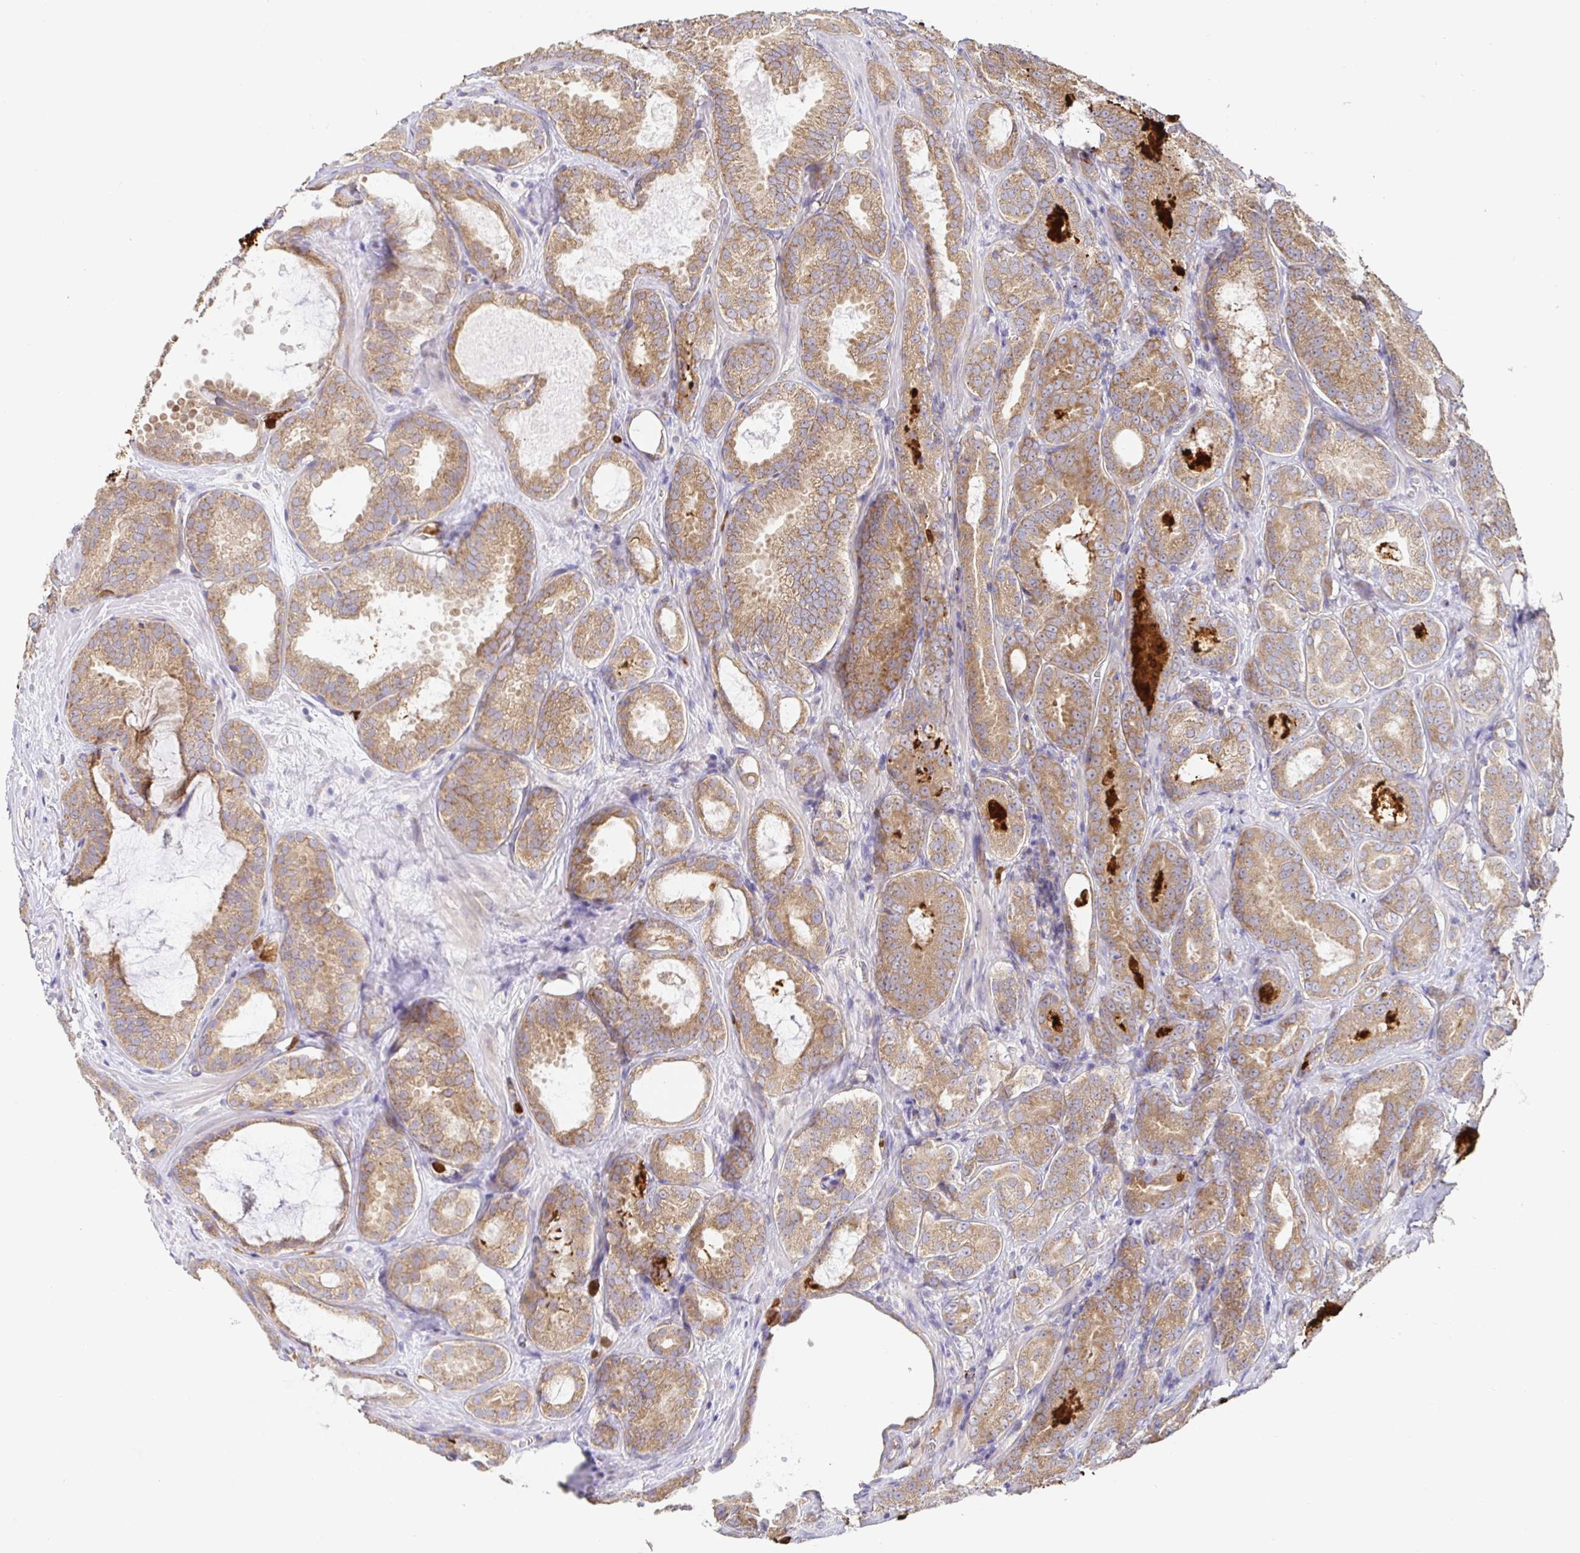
{"staining": {"intensity": "moderate", "quantity": ">75%", "location": "cytoplasmic/membranous"}, "tissue": "prostate cancer", "cell_type": "Tumor cells", "image_type": "cancer", "snomed": [{"axis": "morphology", "description": "Adenocarcinoma, High grade"}, {"axis": "topography", "description": "Prostate"}], "caption": "Immunohistochemical staining of human prostate cancer (adenocarcinoma (high-grade)) reveals medium levels of moderate cytoplasmic/membranous protein staining in approximately >75% of tumor cells.", "gene": "PDPK1", "patient": {"sex": "male", "age": 64}}